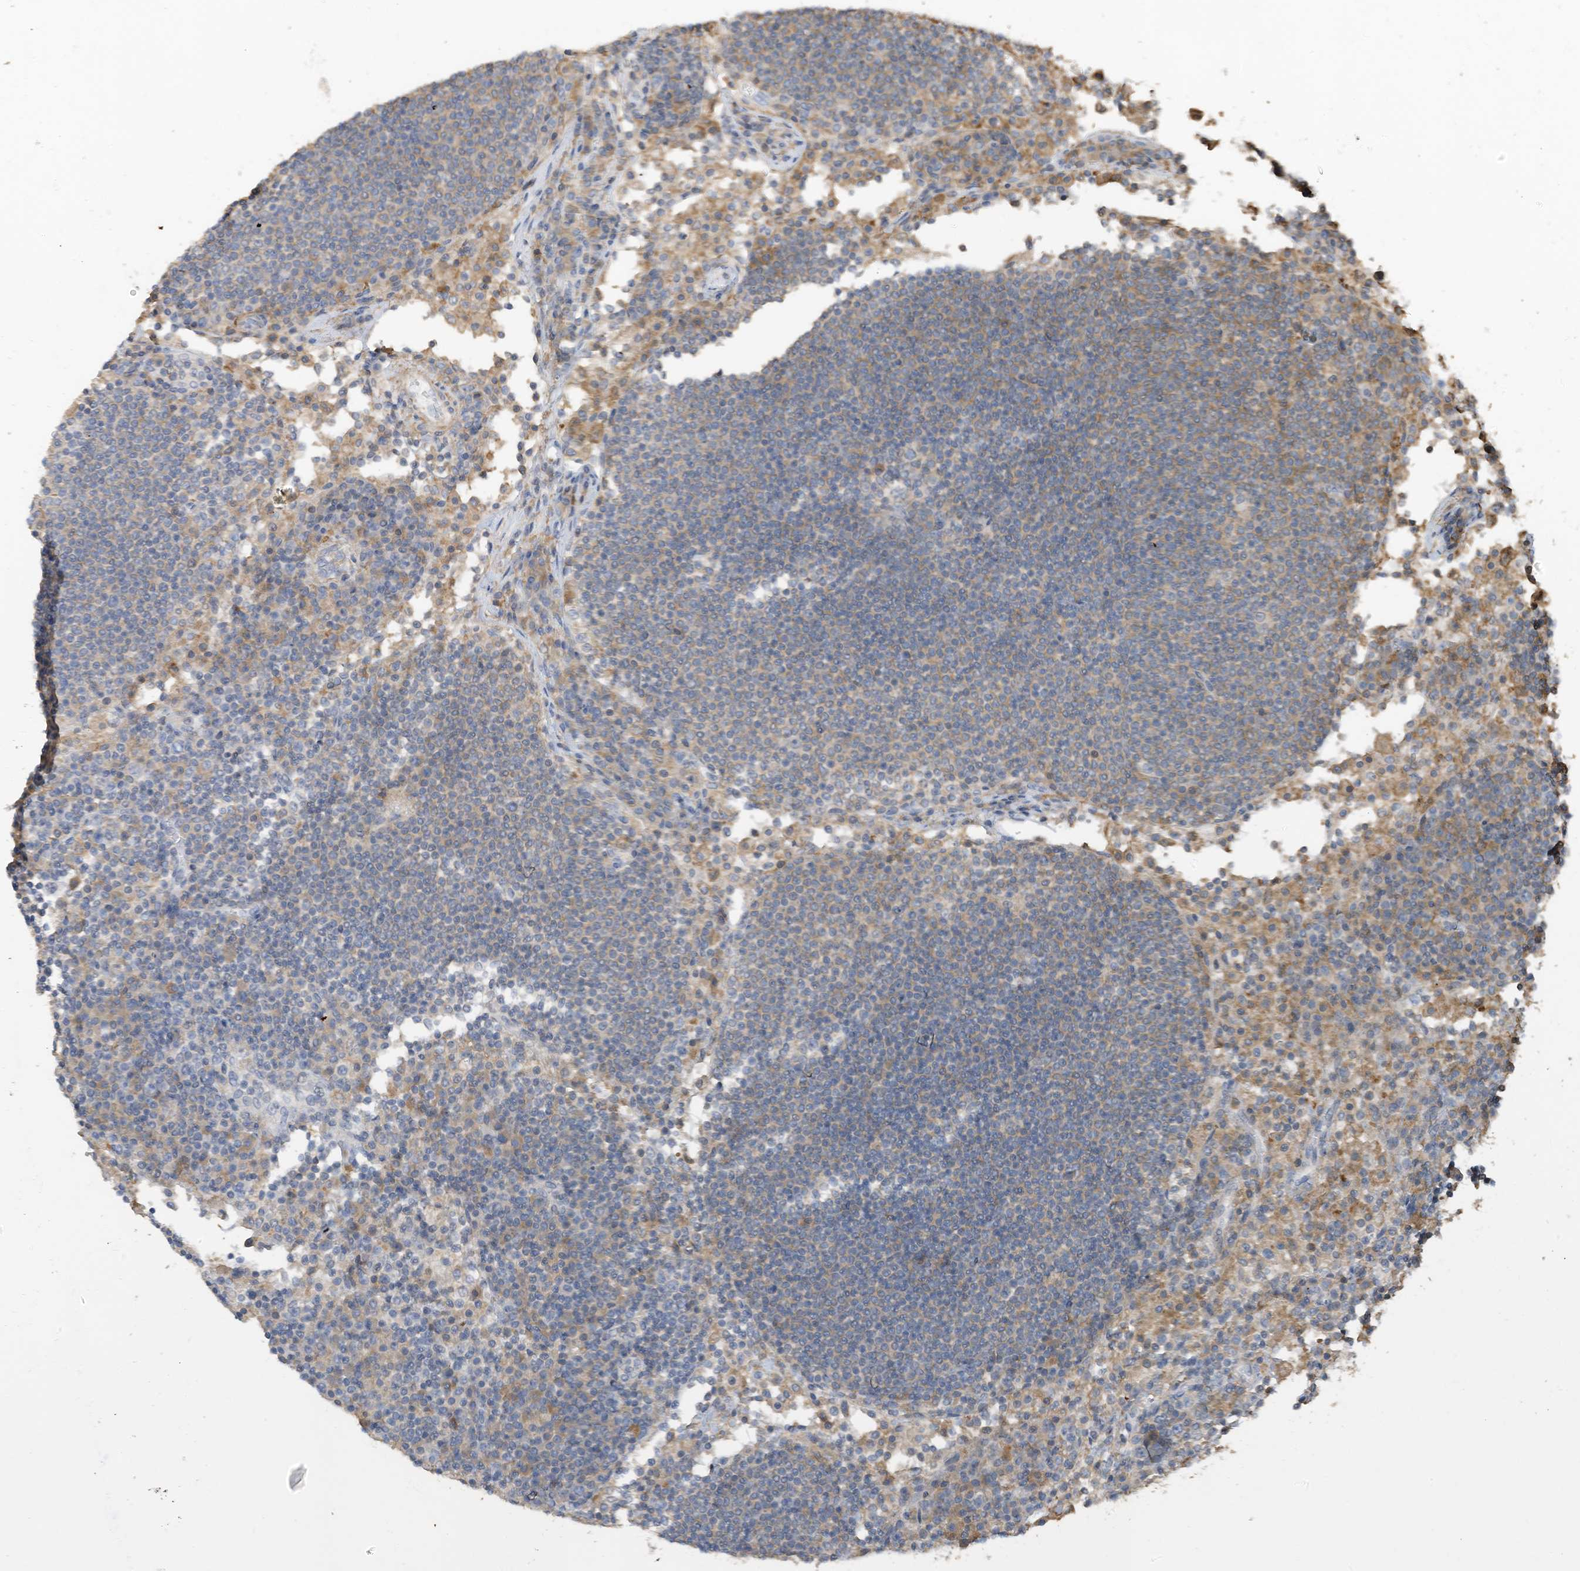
{"staining": {"intensity": "negative", "quantity": "none", "location": "none"}, "tissue": "lymph node", "cell_type": "Germinal center cells", "image_type": "normal", "snomed": [{"axis": "morphology", "description": "Normal tissue, NOS"}, {"axis": "topography", "description": "Lymph node"}], "caption": "Image shows no protein expression in germinal center cells of unremarkable lymph node. (IHC, brightfield microscopy, high magnification).", "gene": "SLFN14", "patient": {"sex": "female", "age": 53}}